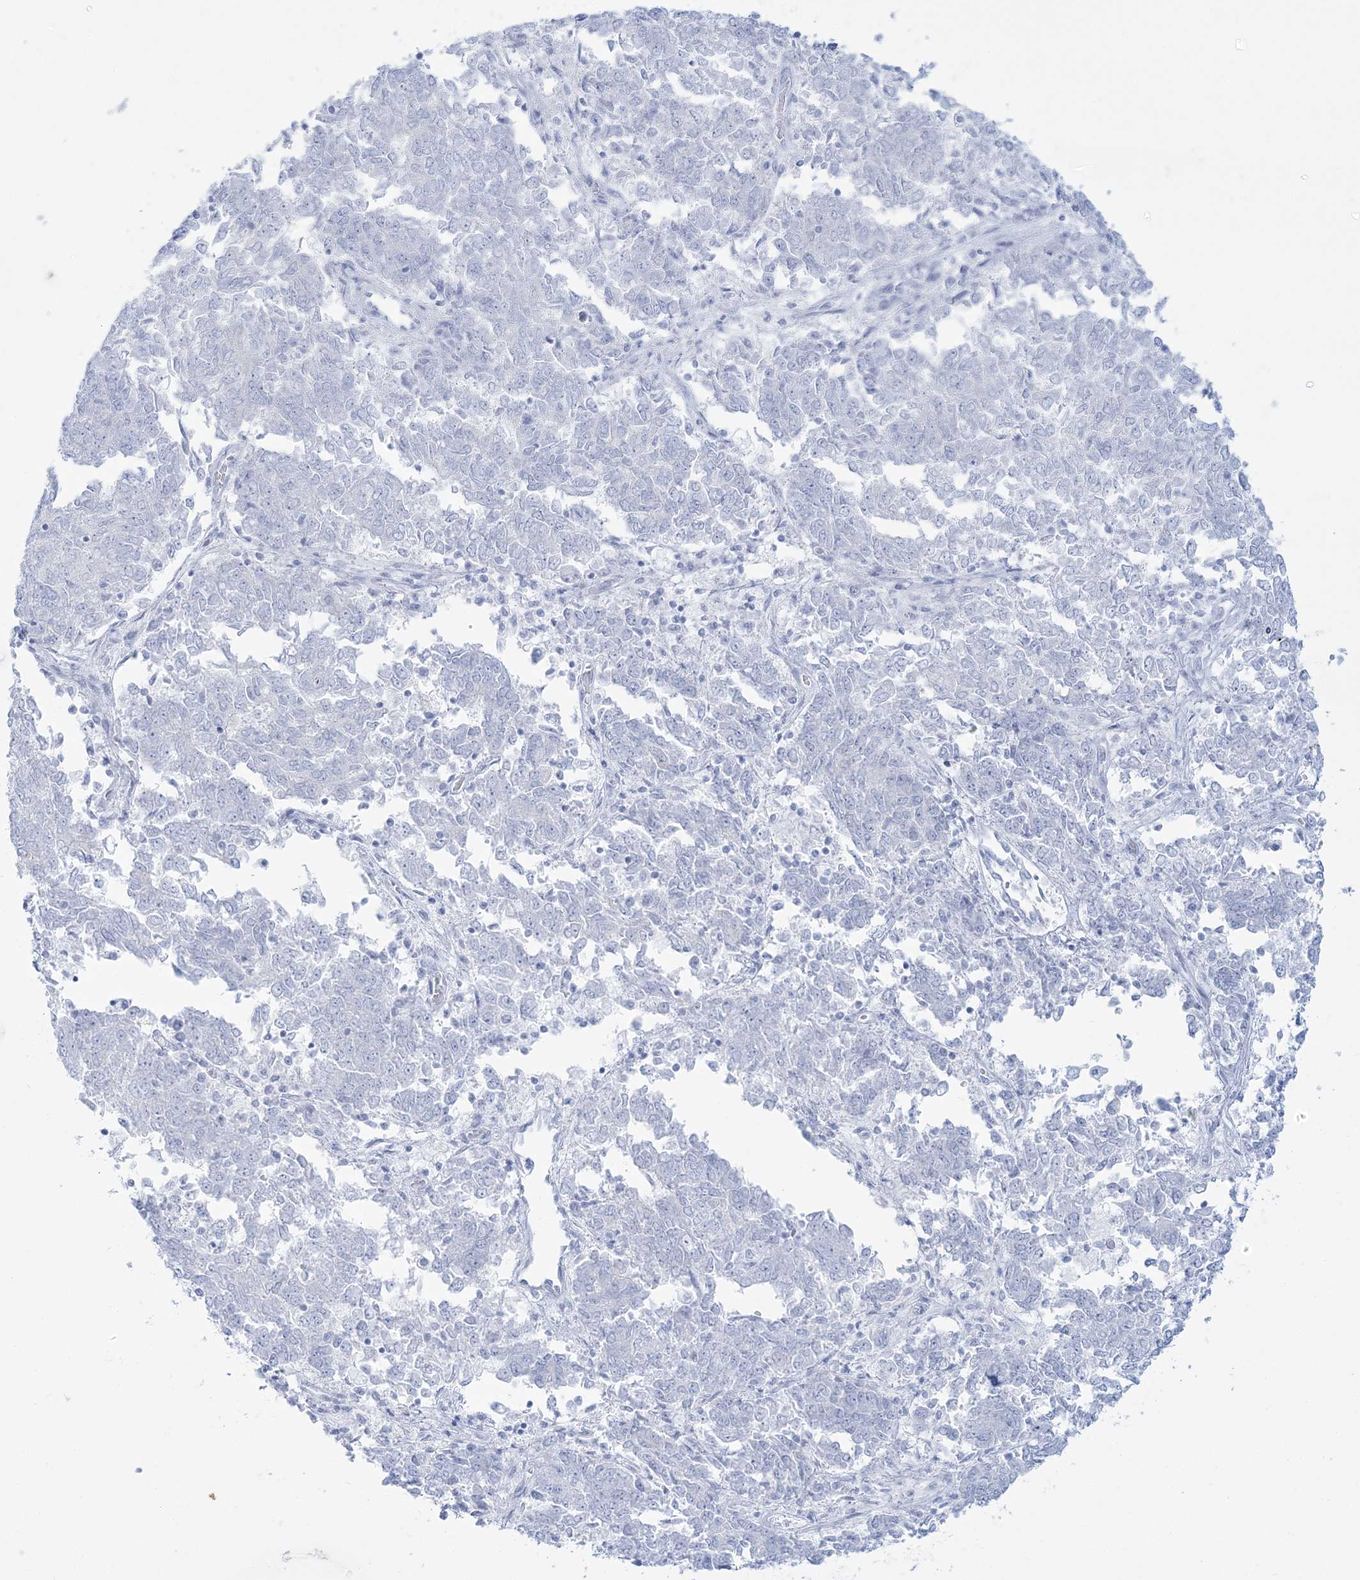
{"staining": {"intensity": "negative", "quantity": "none", "location": "none"}, "tissue": "endometrial cancer", "cell_type": "Tumor cells", "image_type": "cancer", "snomed": [{"axis": "morphology", "description": "Adenocarcinoma, NOS"}, {"axis": "topography", "description": "Endometrium"}], "caption": "Immunohistochemical staining of human adenocarcinoma (endometrial) displays no significant staining in tumor cells.", "gene": "ADGB", "patient": {"sex": "female", "age": 80}}